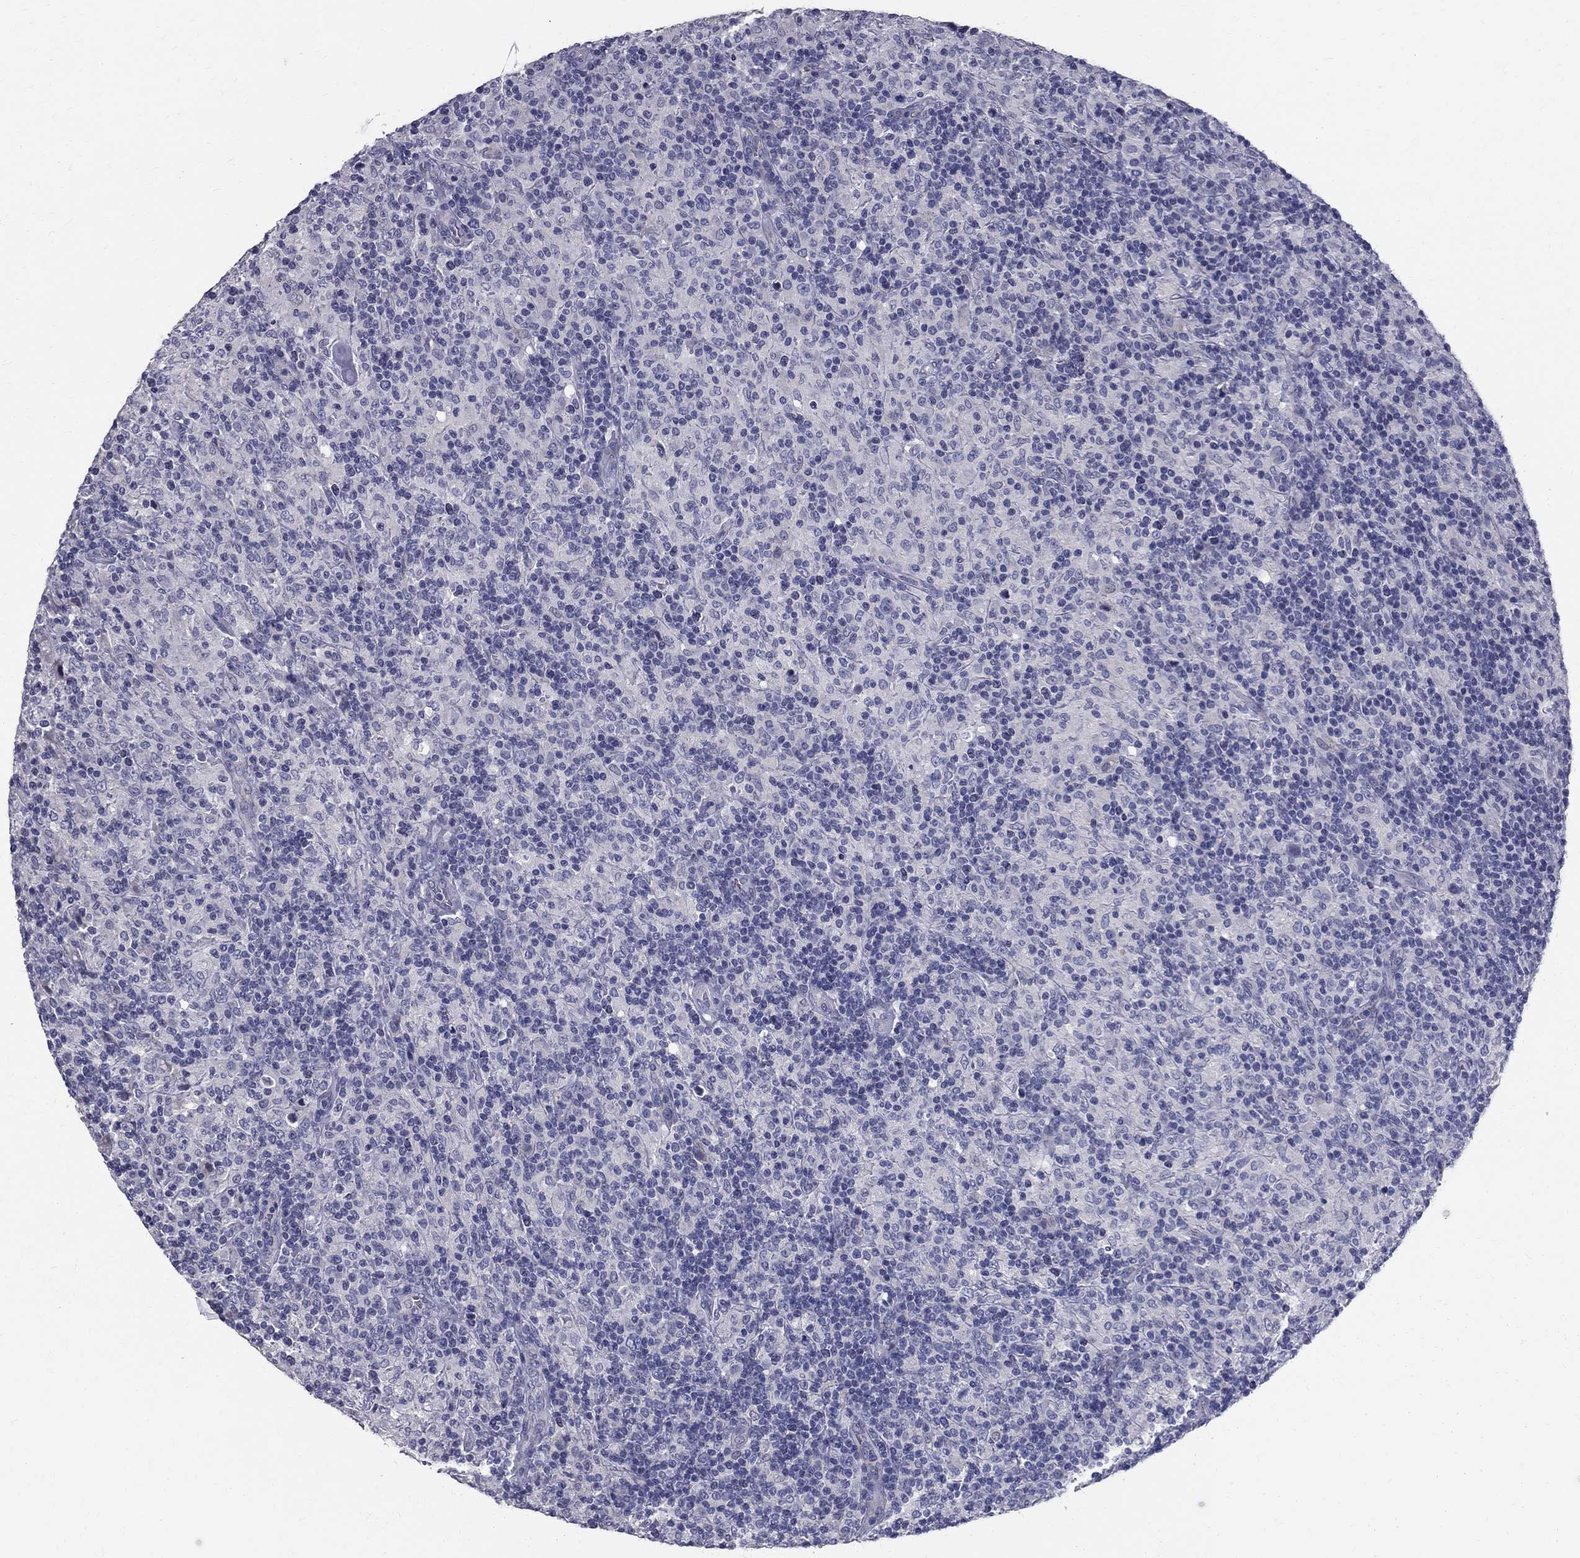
{"staining": {"intensity": "negative", "quantity": "none", "location": "none"}, "tissue": "lymphoma", "cell_type": "Tumor cells", "image_type": "cancer", "snomed": [{"axis": "morphology", "description": "Hodgkin's disease, NOS"}, {"axis": "topography", "description": "Lymph node"}], "caption": "Tumor cells show no significant protein positivity in lymphoma.", "gene": "TGM4", "patient": {"sex": "male", "age": 70}}